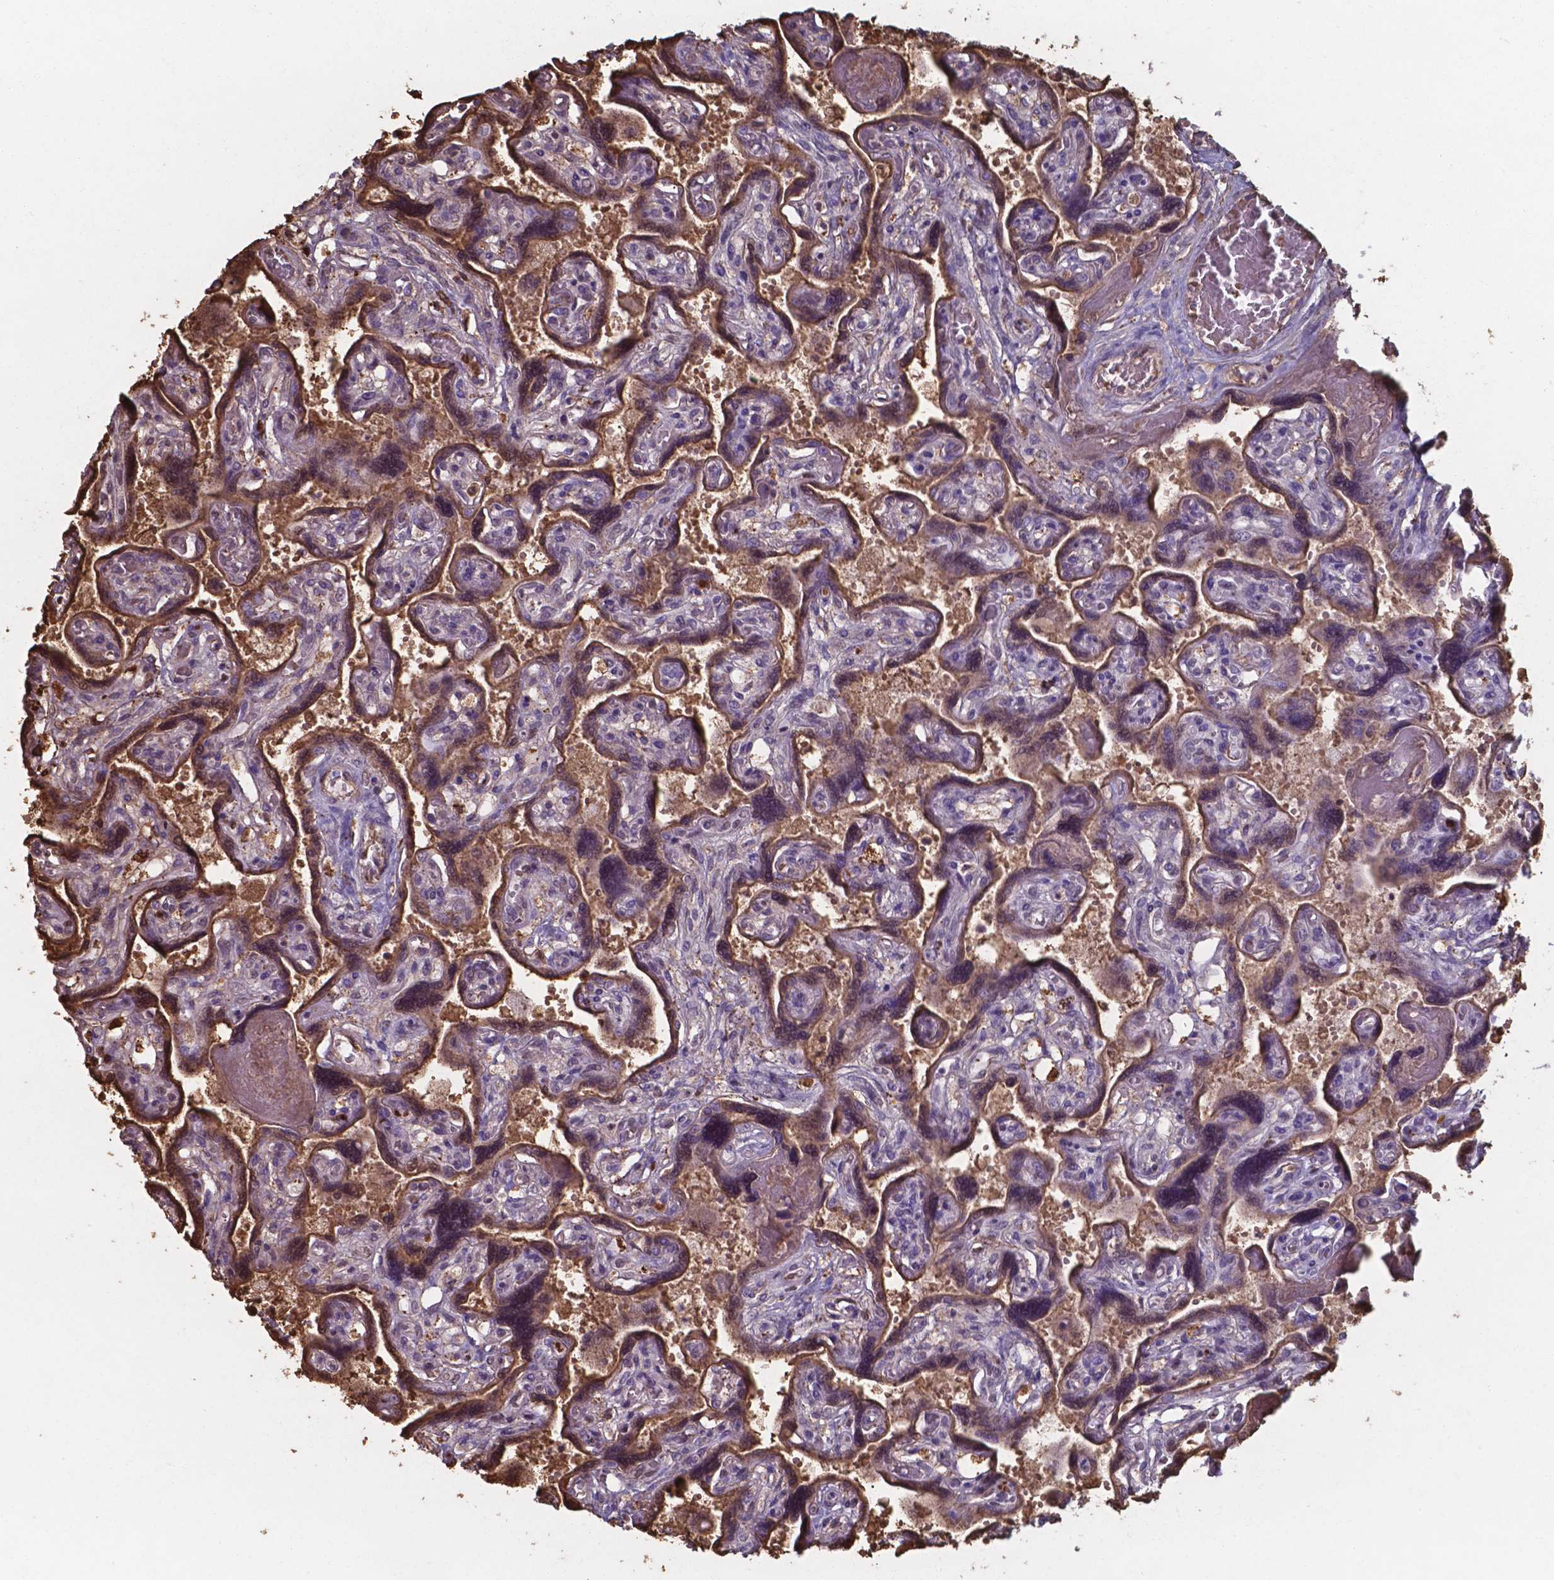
{"staining": {"intensity": "weak", "quantity": ">75%", "location": "cytoplasmic/membranous"}, "tissue": "placenta", "cell_type": "Decidual cells", "image_type": "normal", "snomed": [{"axis": "morphology", "description": "Normal tissue, NOS"}, {"axis": "topography", "description": "Placenta"}], "caption": "Immunohistochemistry (DAB) staining of unremarkable placenta displays weak cytoplasmic/membranous protein staining in about >75% of decidual cells. The protein of interest is shown in brown color, while the nuclei are stained blue.", "gene": "SERPINA1", "patient": {"sex": "female", "age": 32}}